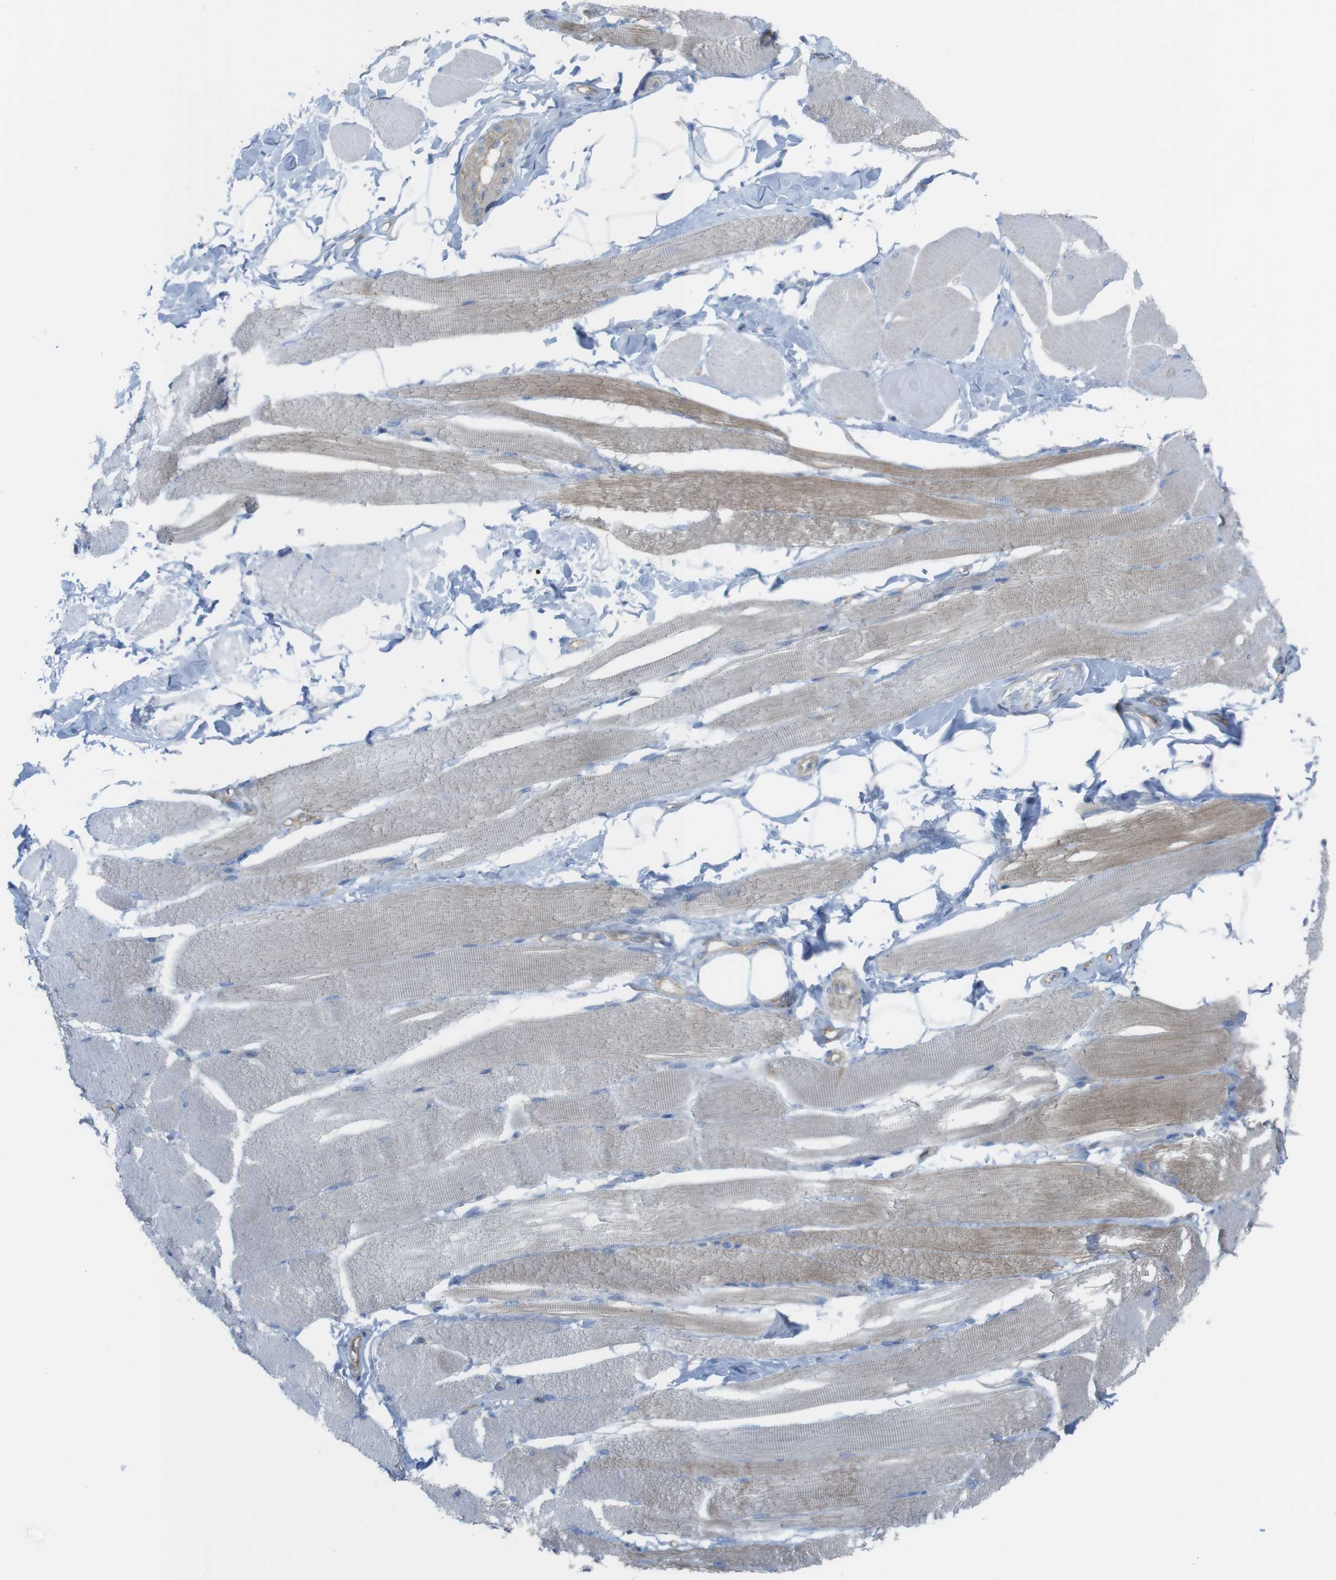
{"staining": {"intensity": "moderate", "quantity": ">75%", "location": "cytoplasmic/membranous"}, "tissue": "skeletal muscle", "cell_type": "Myocytes", "image_type": "normal", "snomed": [{"axis": "morphology", "description": "Normal tissue, NOS"}, {"axis": "topography", "description": "Skeletal muscle"}, {"axis": "topography", "description": "Peripheral nerve tissue"}], "caption": "DAB immunohistochemical staining of normal skeletal muscle exhibits moderate cytoplasmic/membranous protein expression in about >75% of myocytes. The staining is performed using DAB (3,3'-diaminobenzidine) brown chromogen to label protein expression. The nuclei are counter-stained blue using hematoxylin.", "gene": "PREX2", "patient": {"sex": "female", "age": 84}}